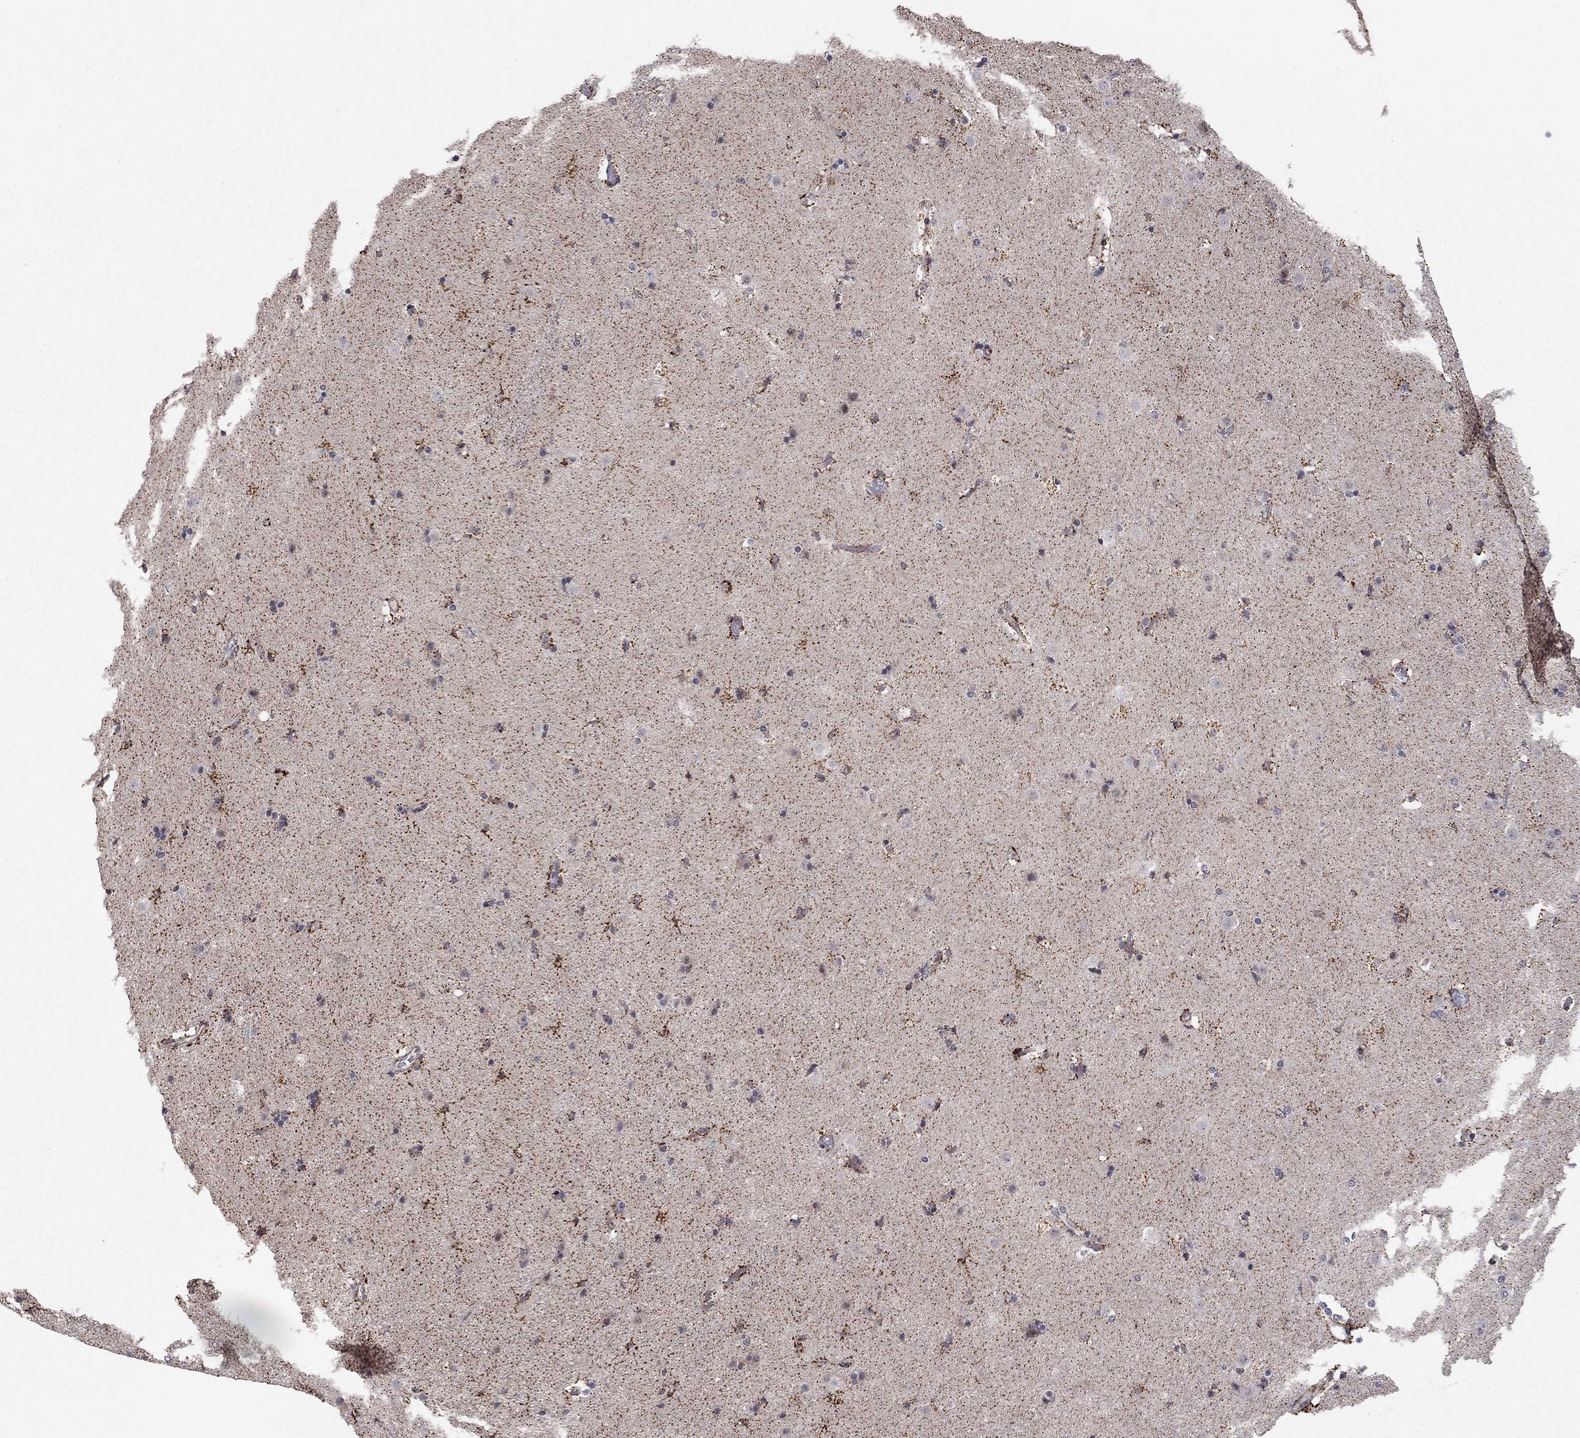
{"staining": {"intensity": "strong", "quantity": "25%-75%", "location": "cytoplasmic/membranous"}, "tissue": "caudate", "cell_type": "Glial cells", "image_type": "normal", "snomed": [{"axis": "morphology", "description": "Normal tissue, NOS"}, {"axis": "topography", "description": "Lateral ventricle wall"}], "caption": "Immunohistochemical staining of normal caudate shows 25%-75% levels of strong cytoplasmic/membranous protein positivity in about 25%-75% of glial cells. The protein of interest is shown in brown color, while the nuclei are stained blue.", "gene": "ZNF395", "patient": {"sex": "female", "age": 71}}